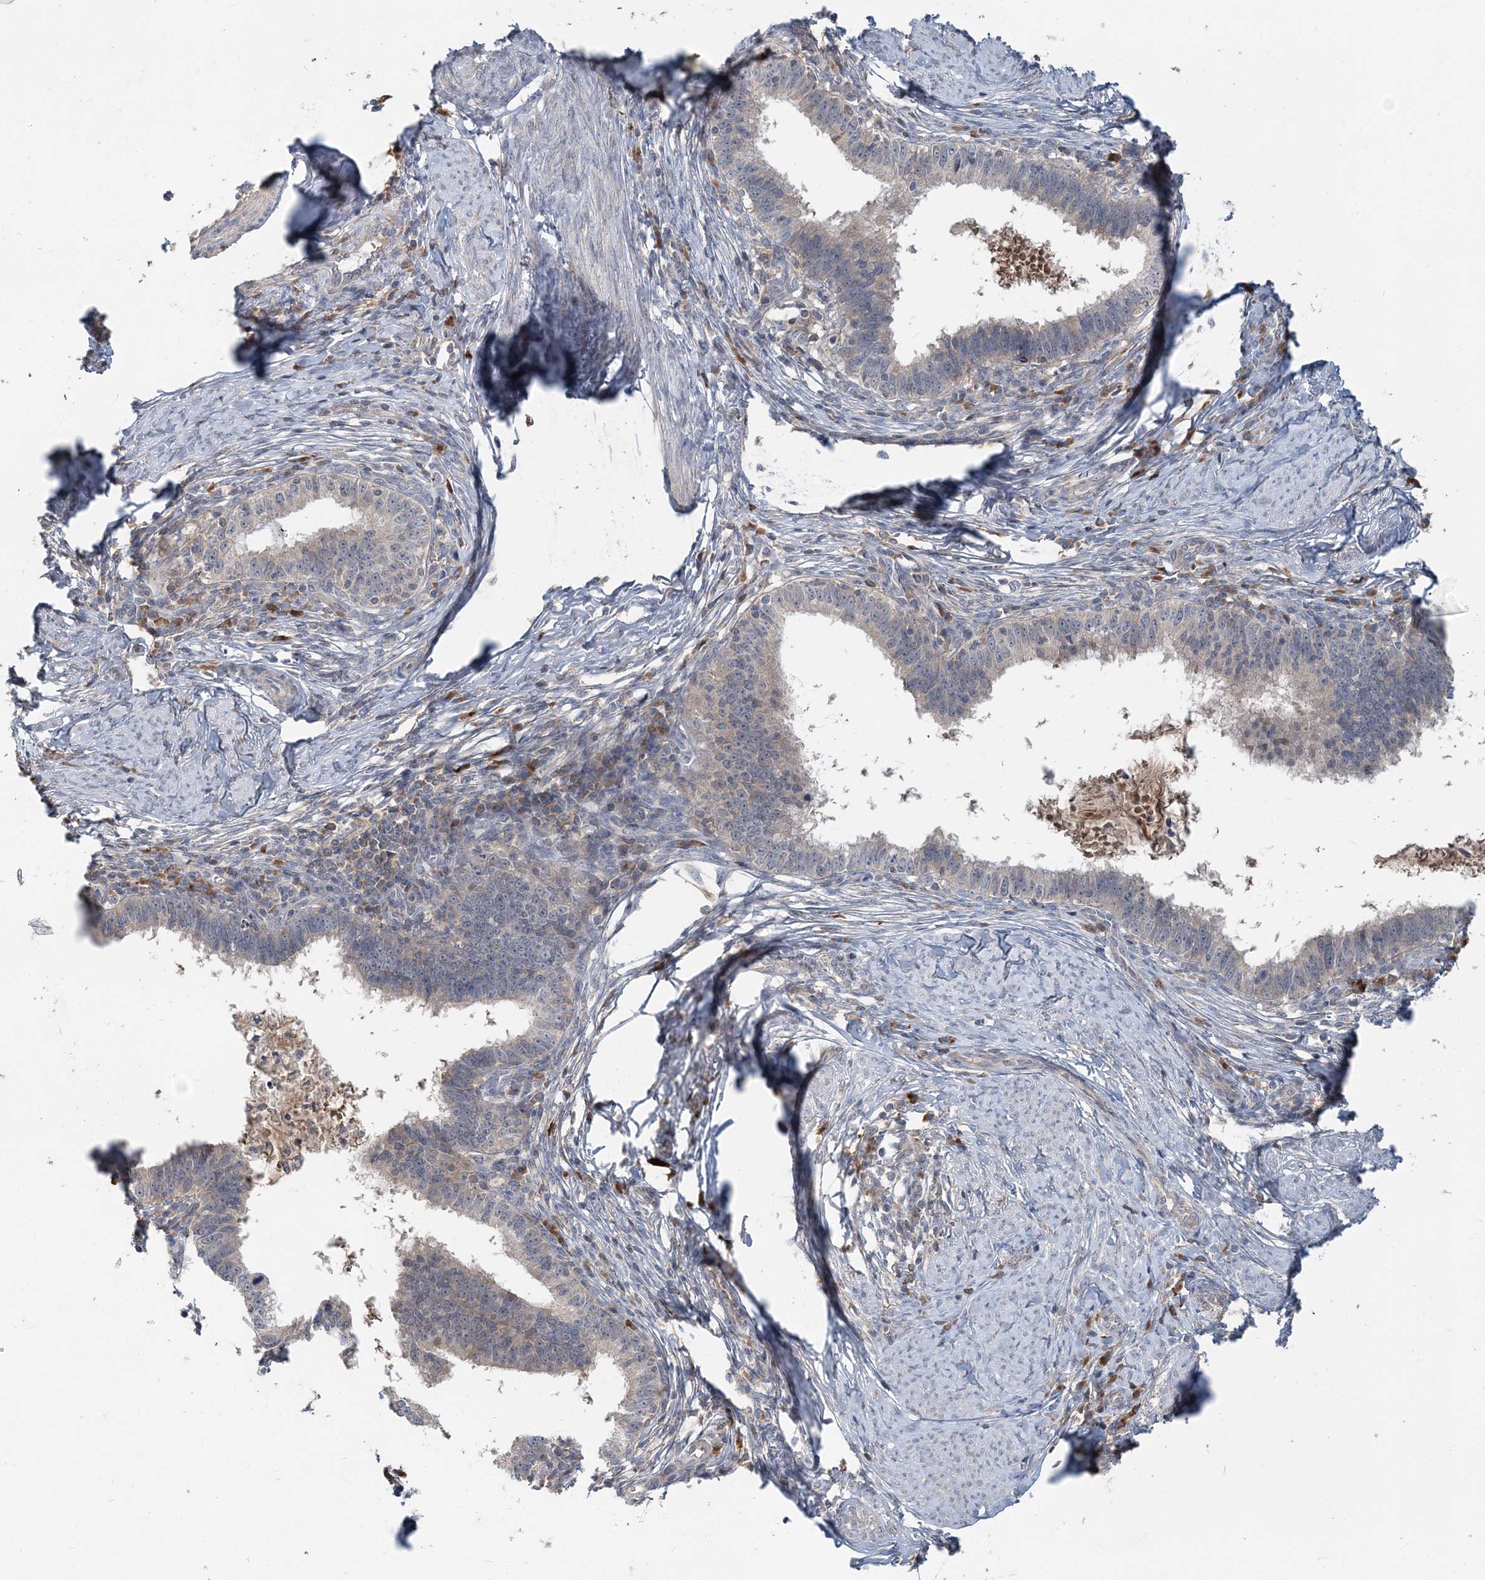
{"staining": {"intensity": "negative", "quantity": "none", "location": "none"}, "tissue": "cervical cancer", "cell_type": "Tumor cells", "image_type": "cancer", "snomed": [{"axis": "morphology", "description": "Adenocarcinoma, NOS"}, {"axis": "topography", "description": "Cervix"}], "caption": "The photomicrograph reveals no significant positivity in tumor cells of cervical cancer (adenocarcinoma). (Brightfield microscopy of DAB IHC at high magnification).", "gene": "RNF25", "patient": {"sex": "female", "age": 36}}